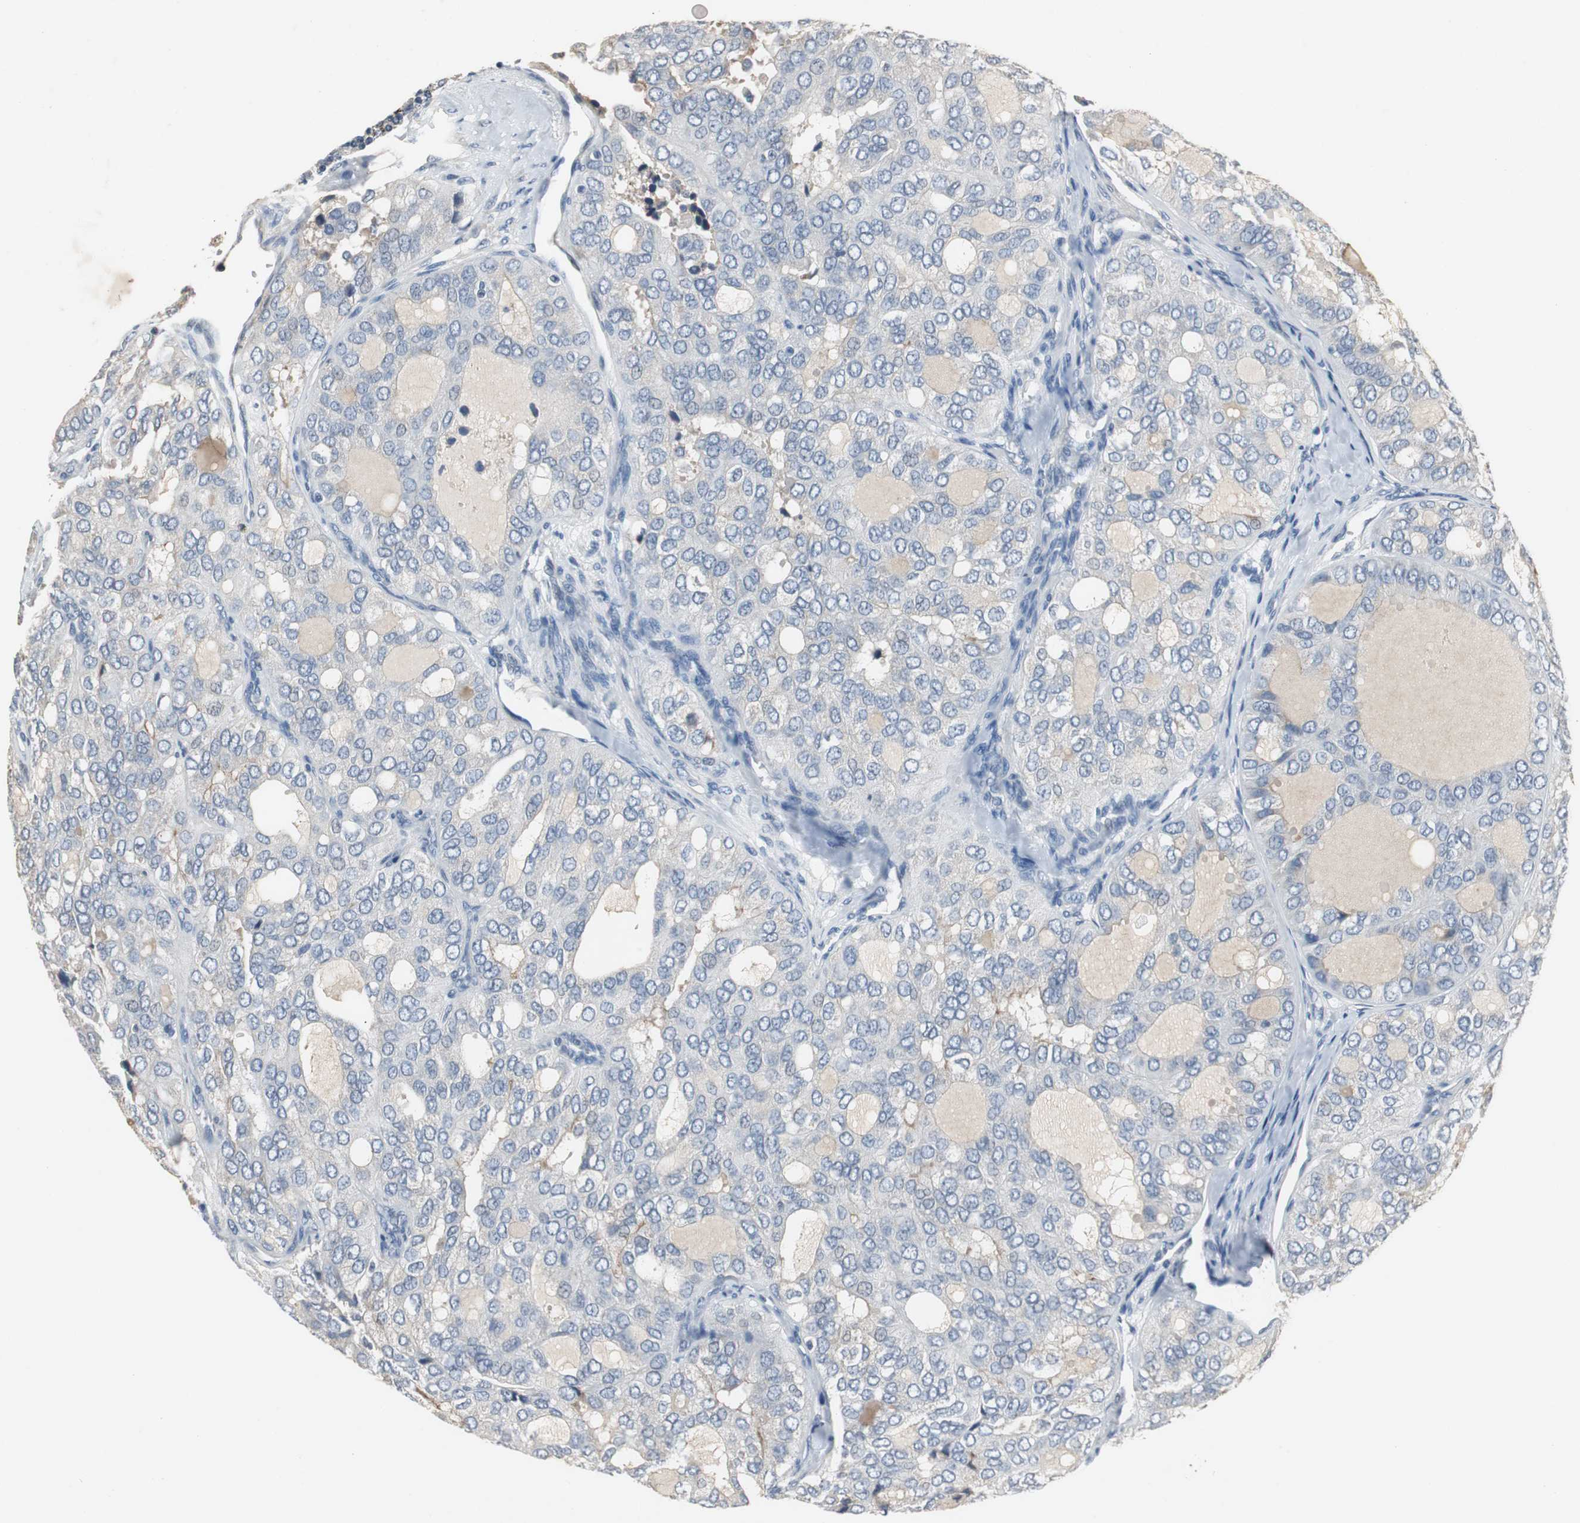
{"staining": {"intensity": "weak", "quantity": "<25%", "location": "cytoplasmic/membranous"}, "tissue": "thyroid cancer", "cell_type": "Tumor cells", "image_type": "cancer", "snomed": [{"axis": "morphology", "description": "Follicular adenoma carcinoma, NOS"}, {"axis": "topography", "description": "Thyroid gland"}], "caption": "Thyroid cancer (follicular adenoma carcinoma) was stained to show a protein in brown. There is no significant staining in tumor cells.", "gene": "PCYT1B", "patient": {"sex": "male", "age": 75}}